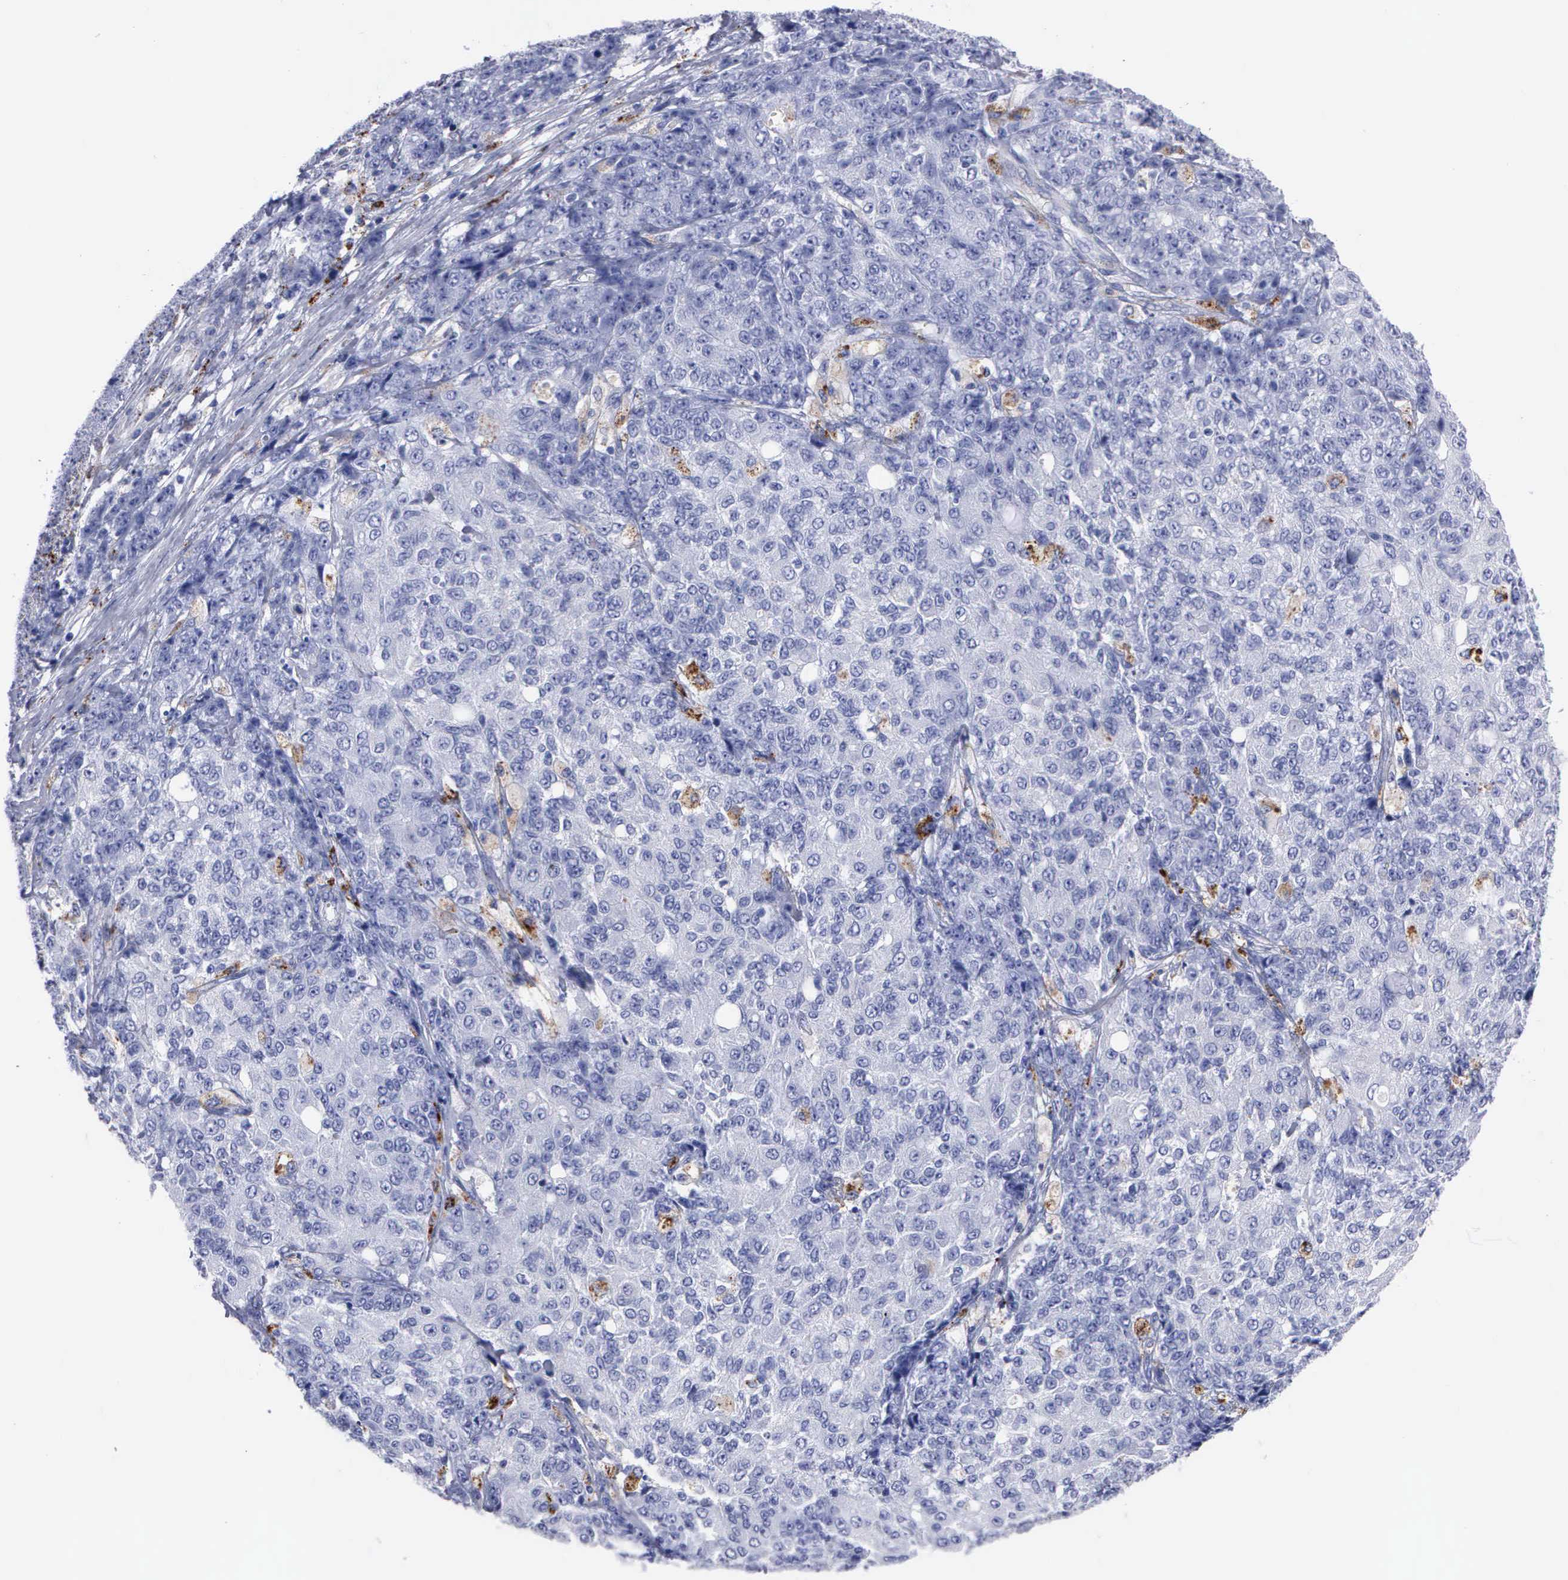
{"staining": {"intensity": "negative", "quantity": "none", "location": "none"}, "tissue": "ovarian cancer", "cell_type": "Tumor cells", "image_type": "cancer", "snomed": [{"axis": "morphology", "description": "Carcinoma, endometroid"}, {"axis": "topography", "description": "Ovary"}], "caption": "A high-resolution histopathology image shows immunohistochemistry (IHC) staining of endometroid carcinoma (ovarian), which displays no significant positivity in tumor cells.", "gene": "CTSL", "patient": {"sex": "female", "age": 42}}